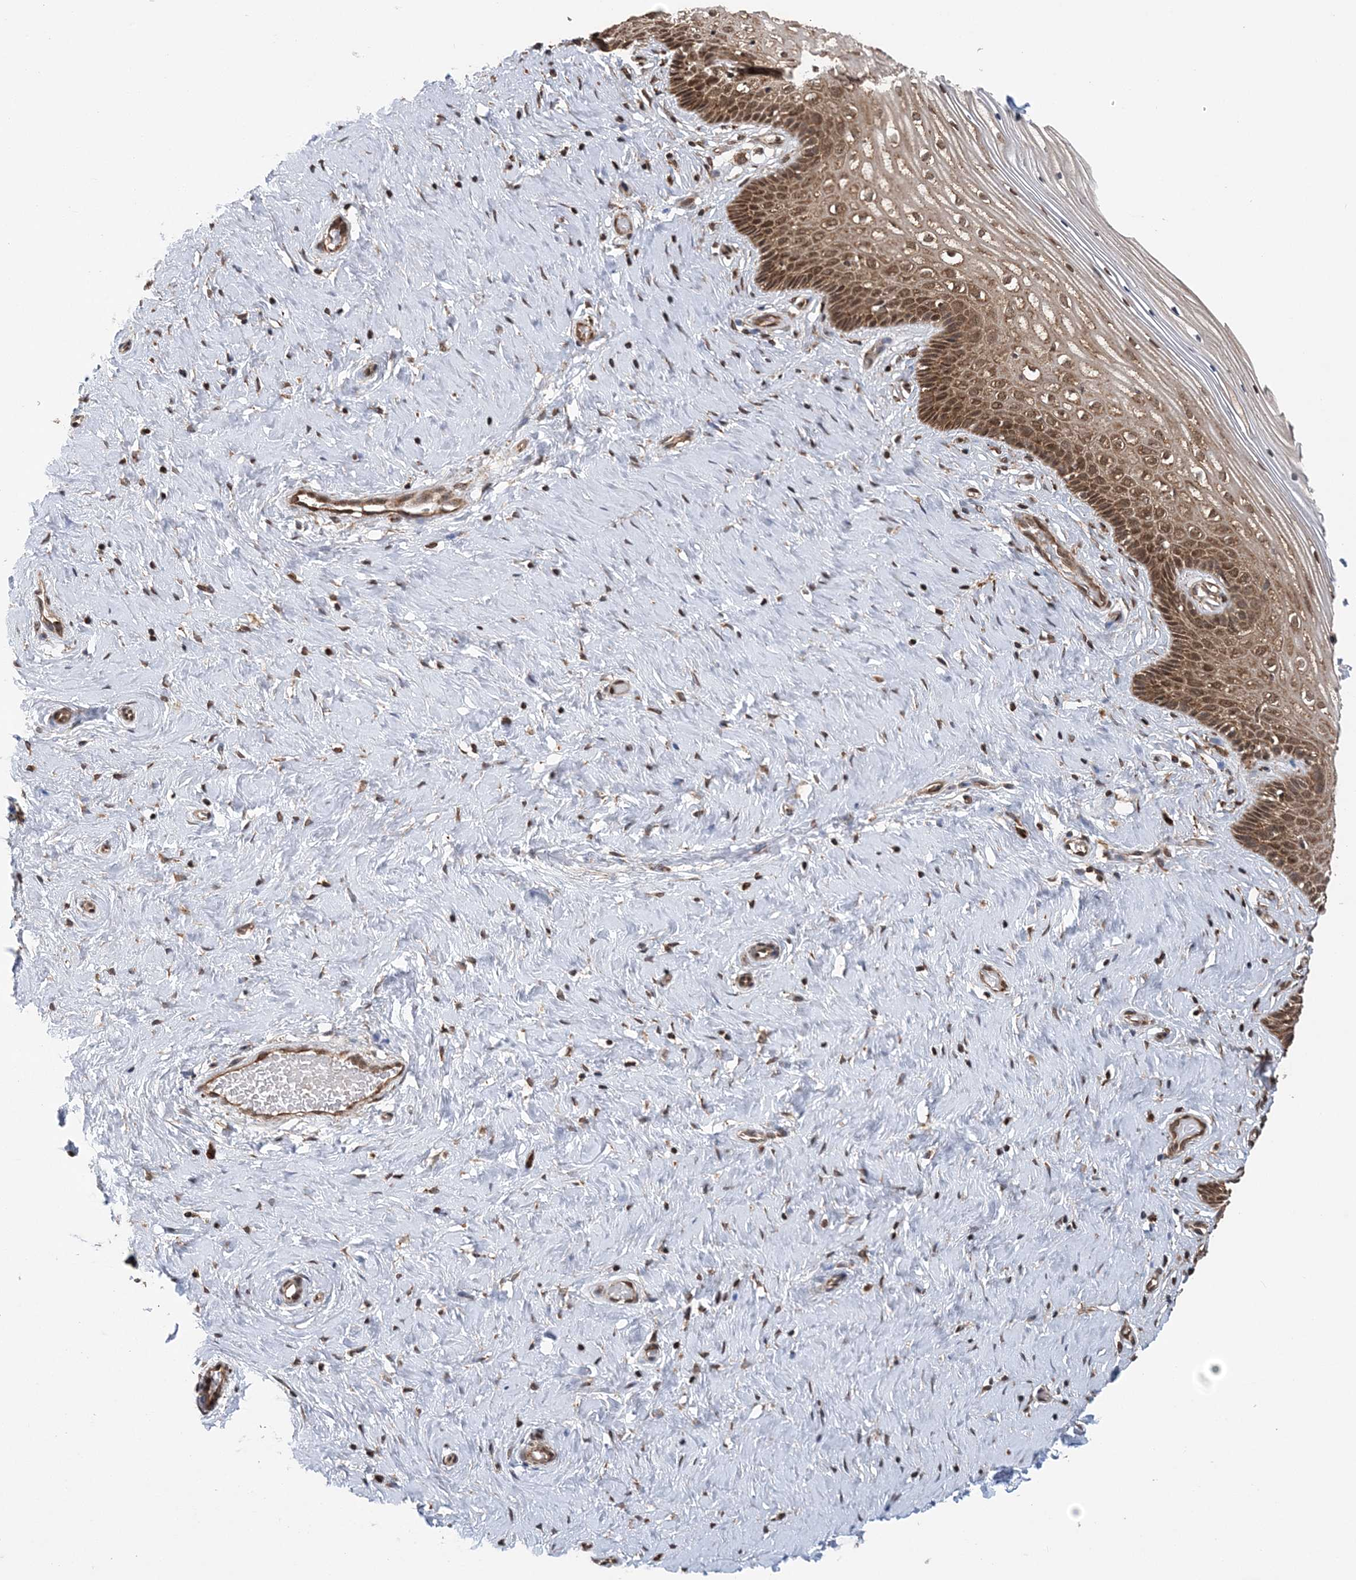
{"staining": {"intensity": "moderate", "quantity": ">75%", "location": "cytoplasmic/membranous"}, "tissue": "cervix", "cell_type": "Glandular cells", "image_type": "normal", "snomed": [{"axis": "morphology", "description": "Normal tissue, NOS"}, {"axis": "topography", "description": "Cervix"}], "caption": "Cervix stained for a protein (brown) exhibits moderate cytoplasmic/membranous positive expression in about >75% of glandular cells.", "gene": "PCBP1", "patient": {"sex": "female", "age": 33}}